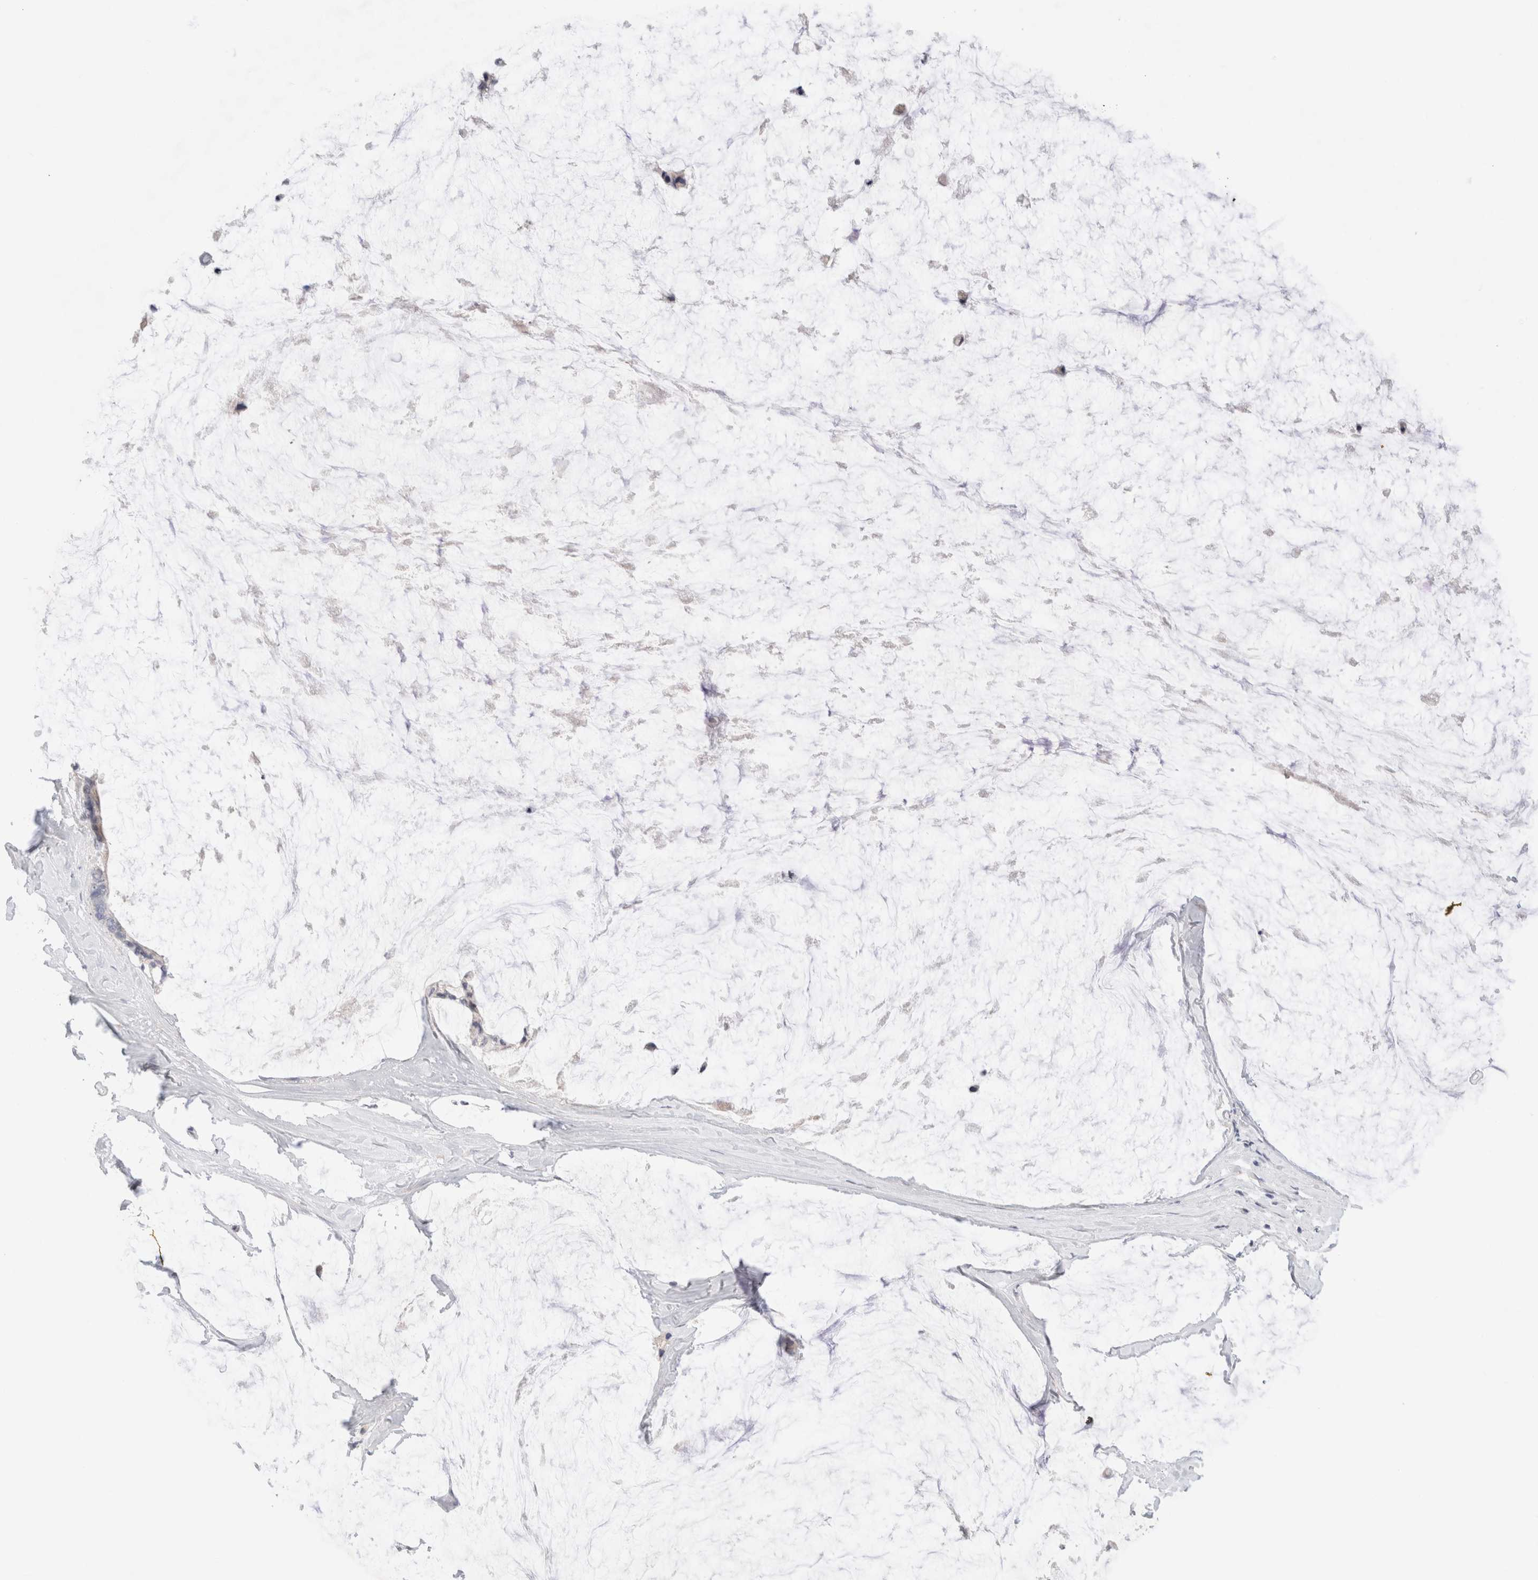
{"staining": {"intensity": "negative", "quantity": "none", "location": "none"}, "tissue": "ovarian cancer", "cell_type": "Tumor cells", "image_type": "cancer", "snomed": [{"axis": "morphology", "description": "Cystadenocarcinoma, mucinous, NOS"}, {"axis": "topography", "description": "Ovary"}], "caption": "An IHC image of ovarian mucinous cystadenocarcinoma is shown. There is no staining in tumor cells of ovarian mucinous cystadenocarcinoma.", "gene": "SPATA20", "patient": {"sex": "female", "age": 39}}